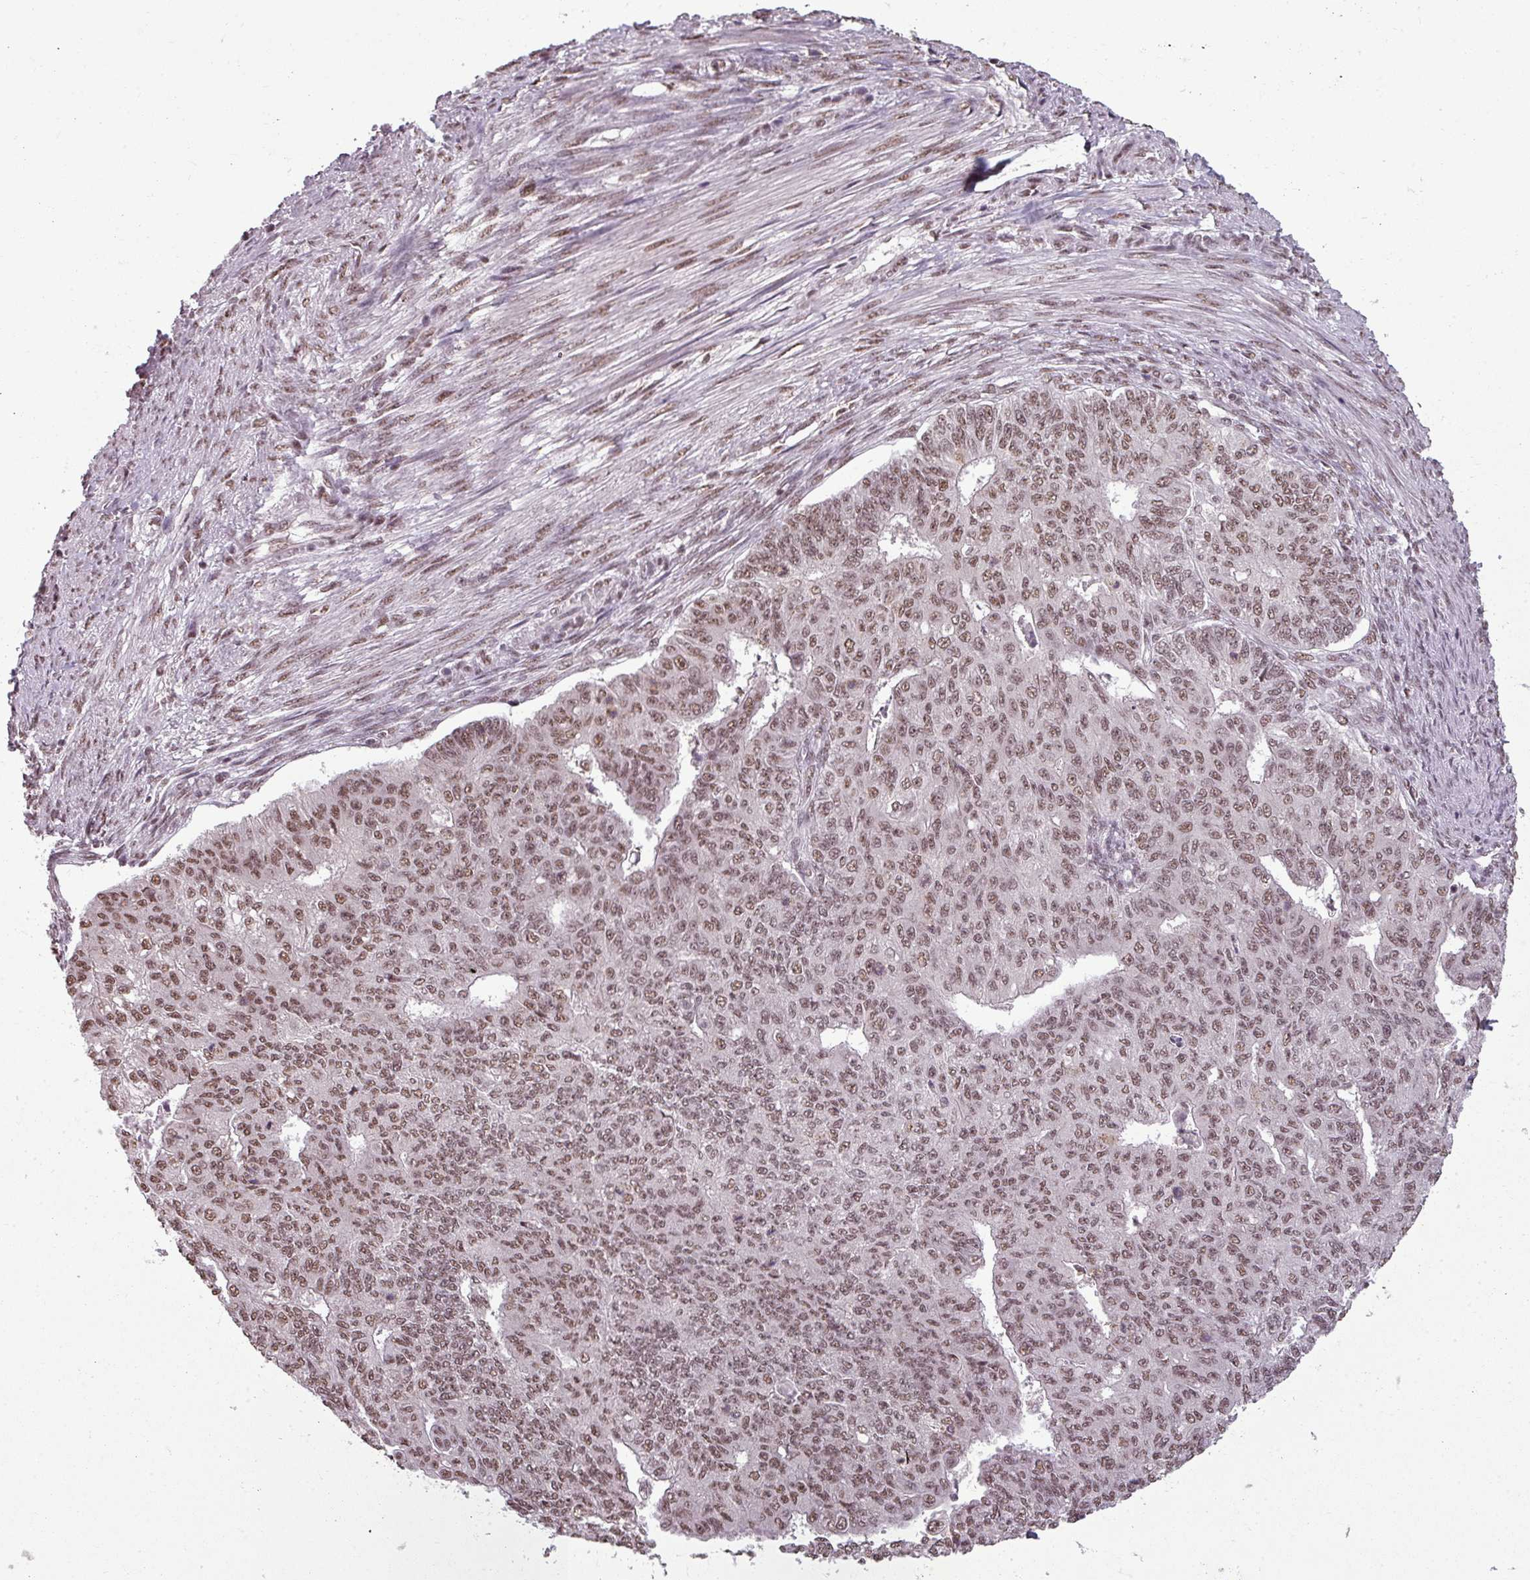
{"staining": {"intensity": "moderate", "quantity": ">75%", "location": "nuclear"}, "tissue": "endometrial cancer", "cell_type": "Tumor cells", "image_type": "cancer", "snomed": [{"axis": "morphology", "description": "Adenocarcinoma, NOS"}, {"axis": "topography", "description": "Endometrium"}], "caption": "There is medium levels of moderate nuclear staining in tumor cells of endometrial adenocarcinoma, as demonstrated by immunohistochemical staining (brown color).", "gene": "BCAS3", "patient": {"sex": "female", "age": 32}}